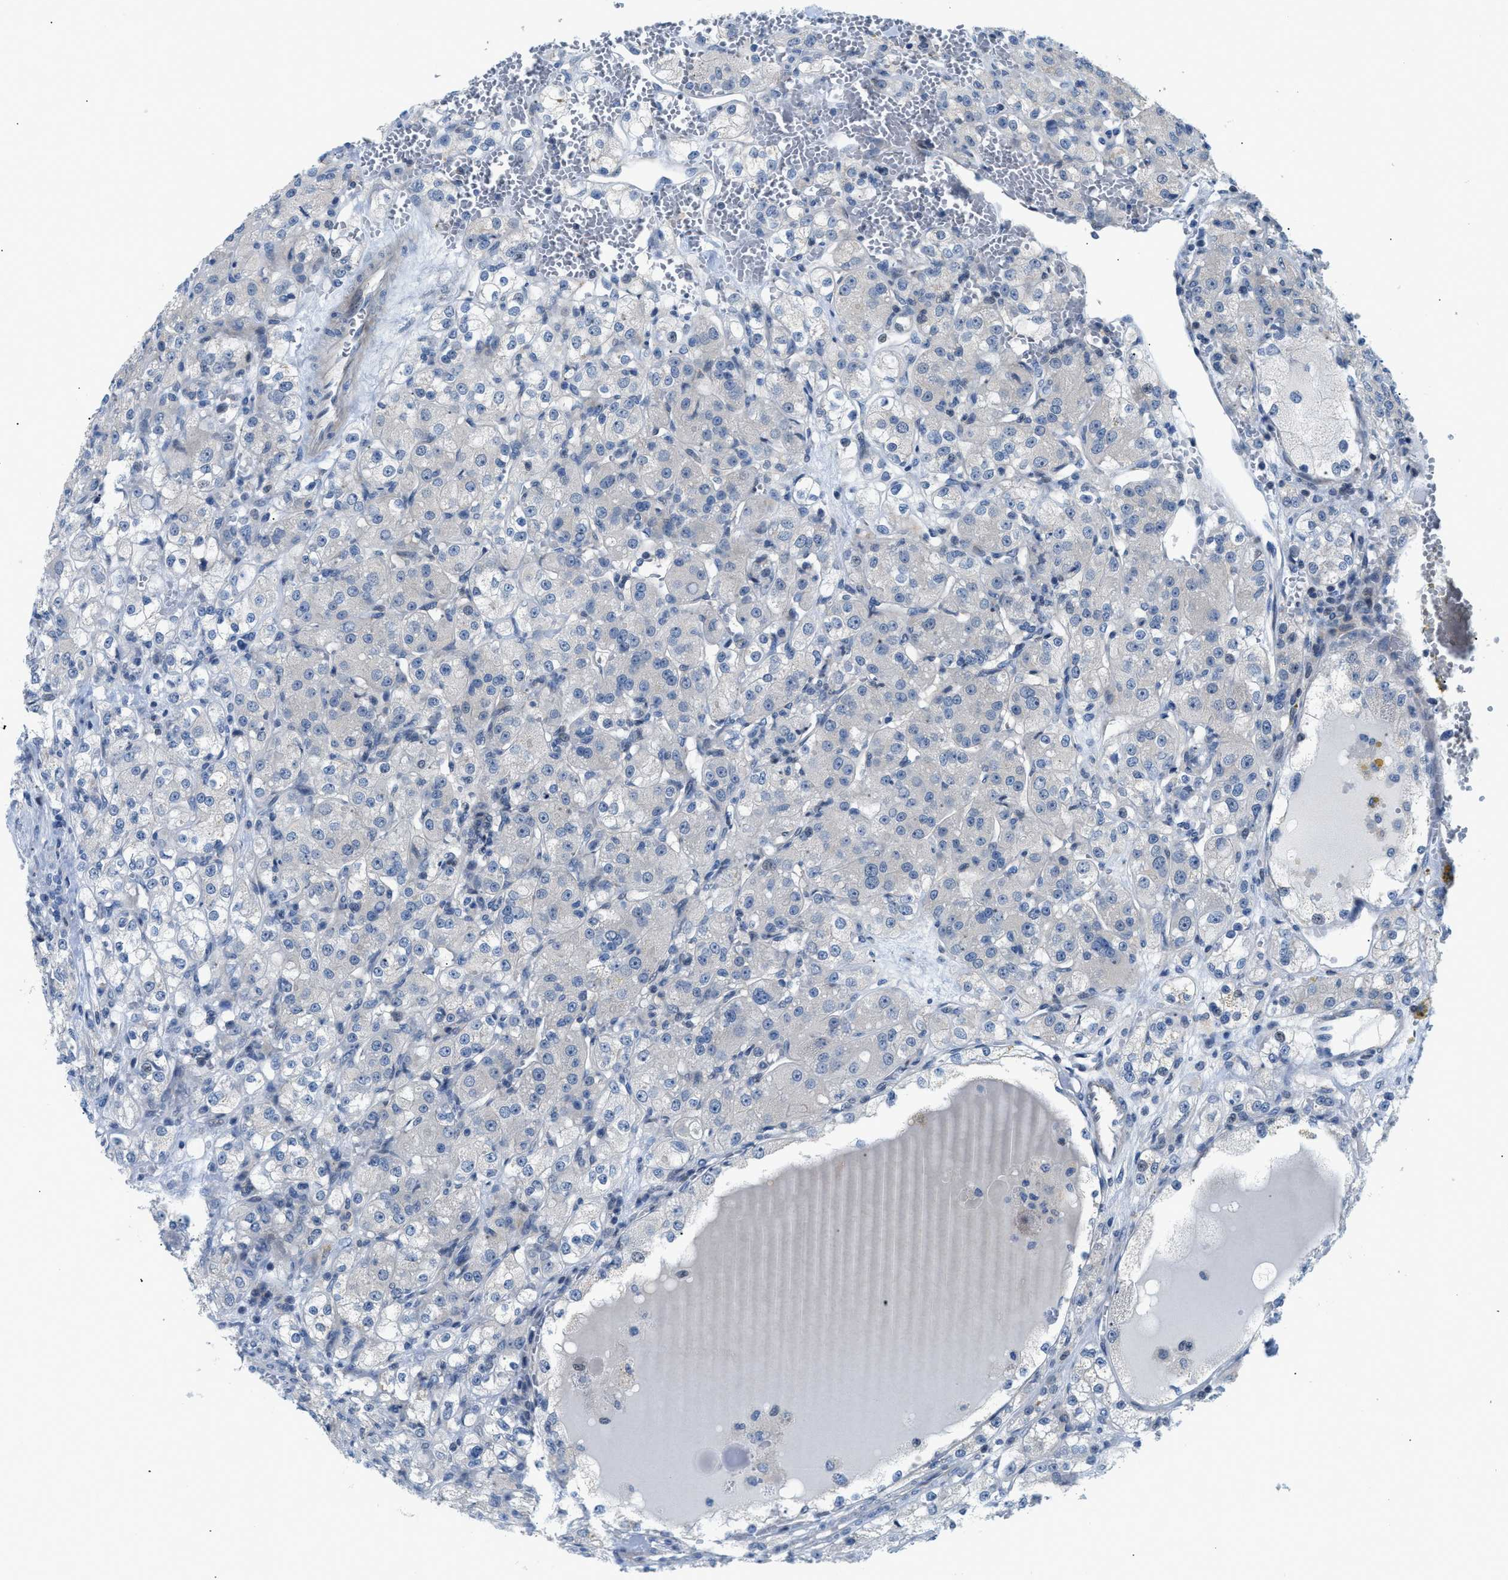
{"staining": {"intensity": "negative", "quantity": "none", "location": "none"}, "tissue": "renal cancer", "cell_type": "Tumor cells", "image_type": "cancer", "snomed": [{"axis": "morphology", "description": "Normal tissue, NOS"}, {"axis": "morphology", "description": "Adenocarcinoma, NOS"}, {"axis": "topography", "description": "Kidney"}], "caption": "IHC of adenocarcinoma (renal) displays no positivity in tumor cells. The staining was performed using DAB (3,3'-diaminobenzidine) to visualize the protein expression in brown, while the nuclei were stained in blue with hematoxylin (Magnification: 20x).", "gene": "FDCSP", "patient": {"sex": "male", "age": 61}}